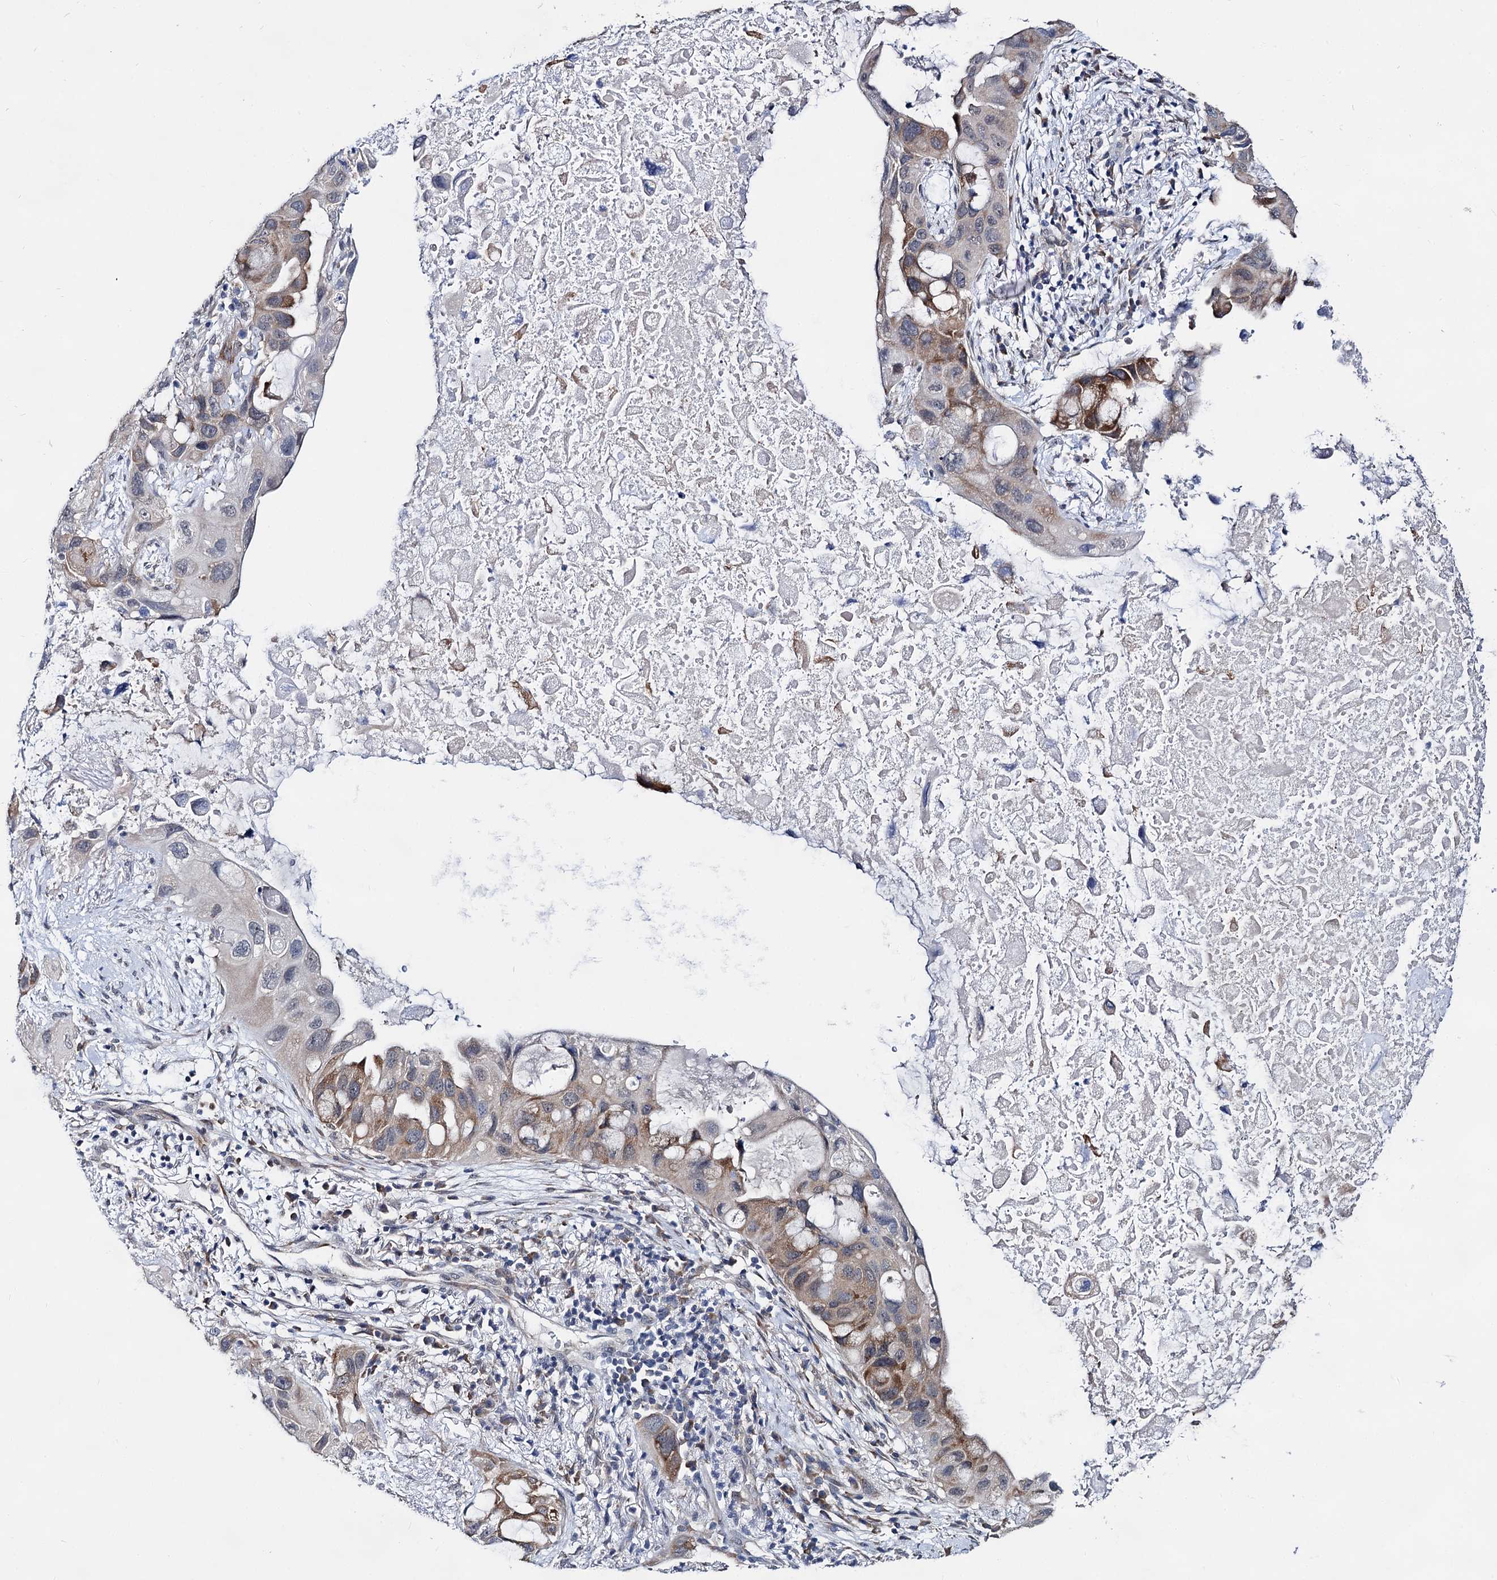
{"staining": {"intensity": "moderate", "quantity": "25%-75%", "location": "cytoplasmic/membranous"}, "tissue": "lung cancer", "cell_type": "Tumor cells", "image_type": "cancer", "snomed": [{"axis": "morphology", "description": "Squamous cell carcinoma, NOS"}, {"axis": "topography", "description": "Lung"}], "caption": "IHC of squamous cell carcinoma (lung) displays medium levels of moderate cytoplasmic/membranous staining in about 25%-75% of tumor cells.", "gene": "CAPRIN2", "patient": {"sex": "female", "age": 73}}